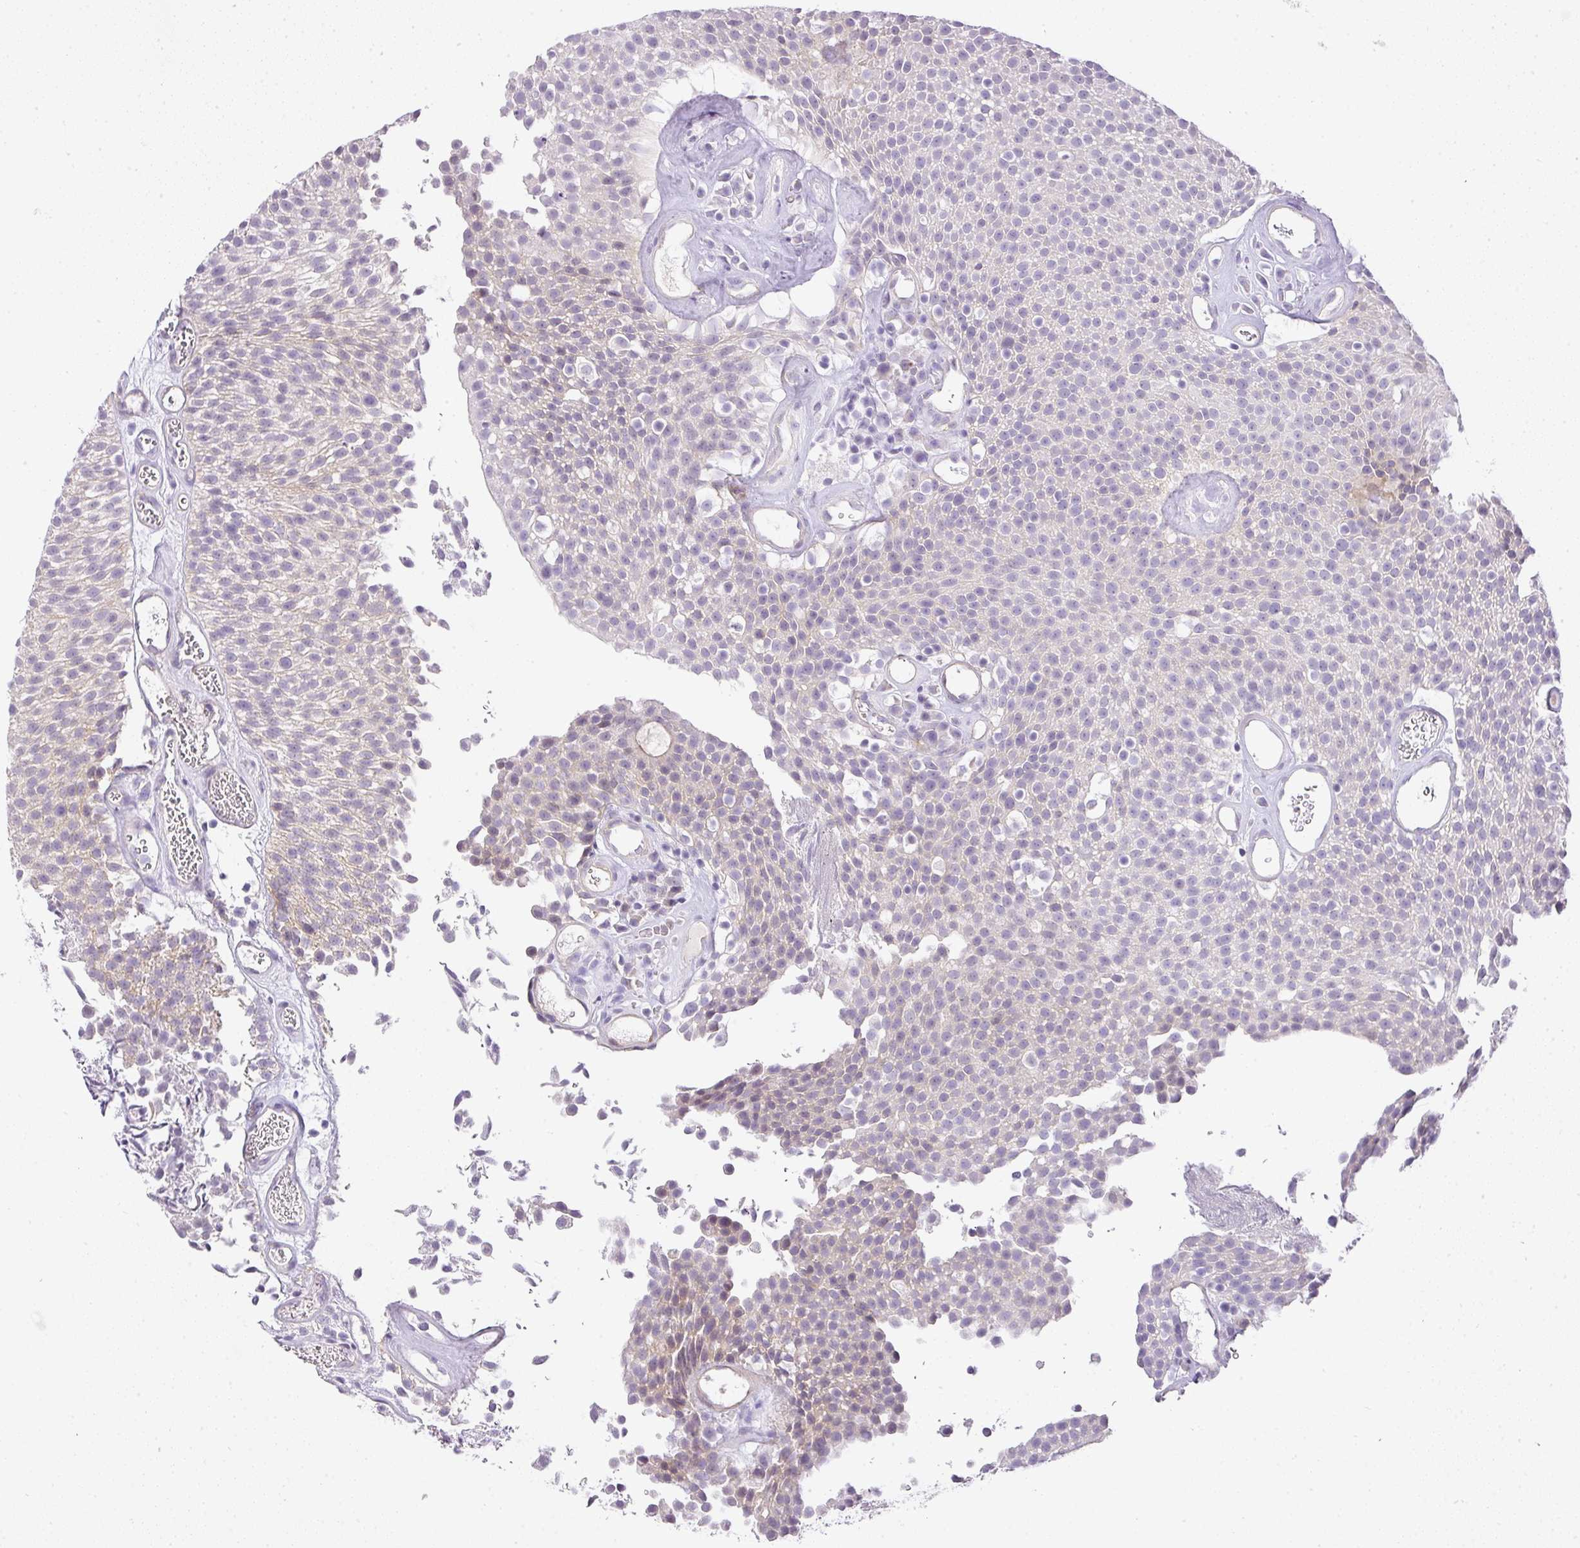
{"staining": {"intensity": "negative", "quantity": "none", "location": "none"}, "tissue": "urothelial cancer", "cell_type": "Tumor cells", "image_type": "cancer", "snomed": [{"axis": "morphology", "description": "Urothelial carcinoma, Low grade"}, {"axis": "topography", "description": "Urinary bladder"}], "caption": "Immunohistochemical staining of human urothelial cancer reveals no significant positivity in tumor cells.", "gene": "RAX2", "patient": {"sex": "female", "age": 79}}